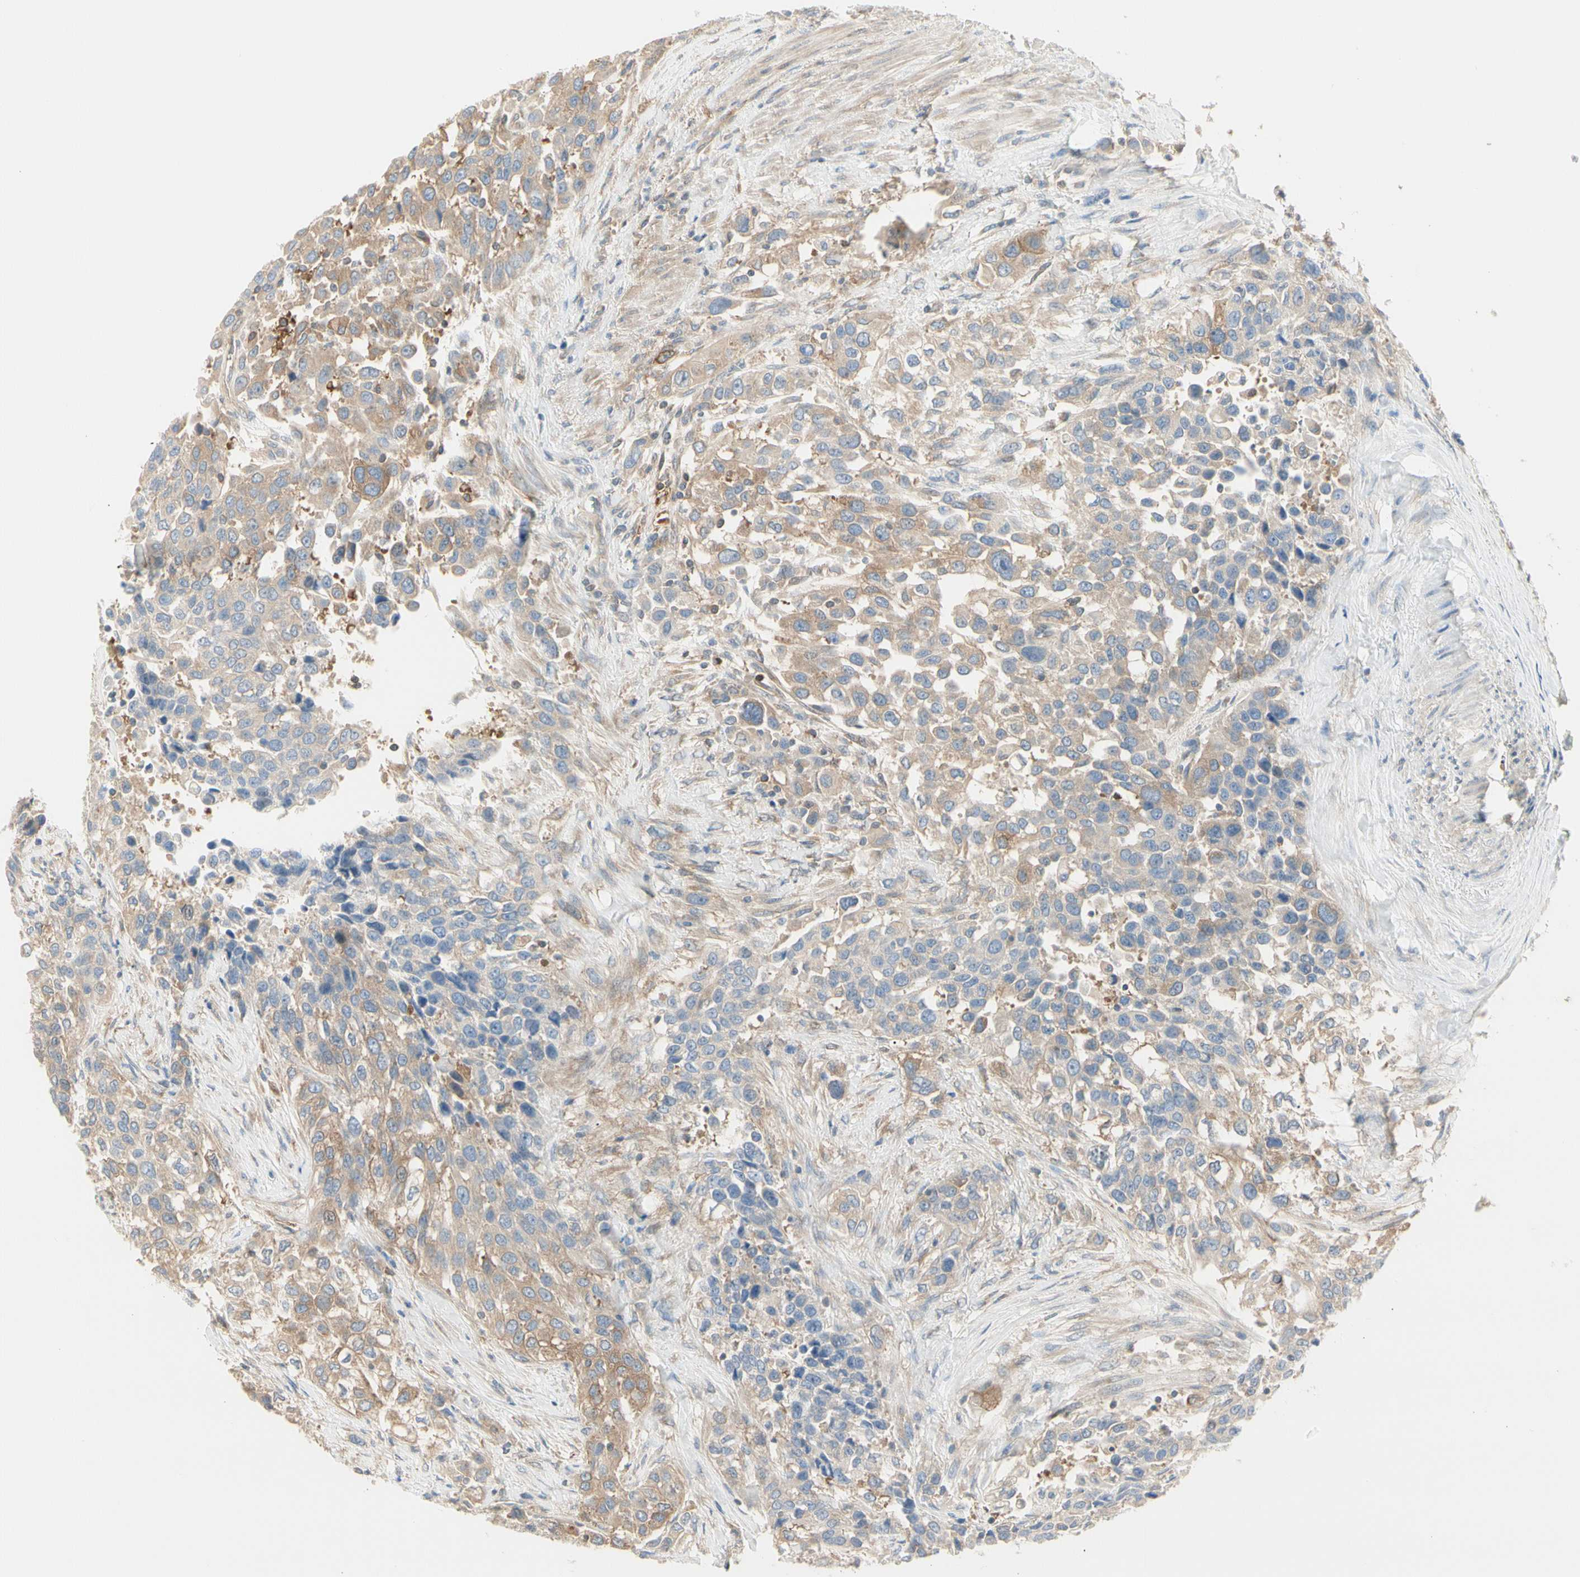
{"staining": {"intensity": "moderate", "quantity": ">75%", "location": "cytoplasmic/membranous"}, "tissue": "urothelial cancer", "cell_type": "Tumor cells", "image_type": "cancer", "snomed": [{"axis": "morphology", "description": "Urothelial carcinoma, High grade"}, {"axis": "topography", "description": "Urinary bladder"}], "caption": "Moderate cytoplasmic/membranous staining for a protein is seen in about >75% of tumor cells of urothelial cancer using immunohistochemistry (IHC).", "gene": "NFKB2", "patient": {"sex": "female", "age": 80}}